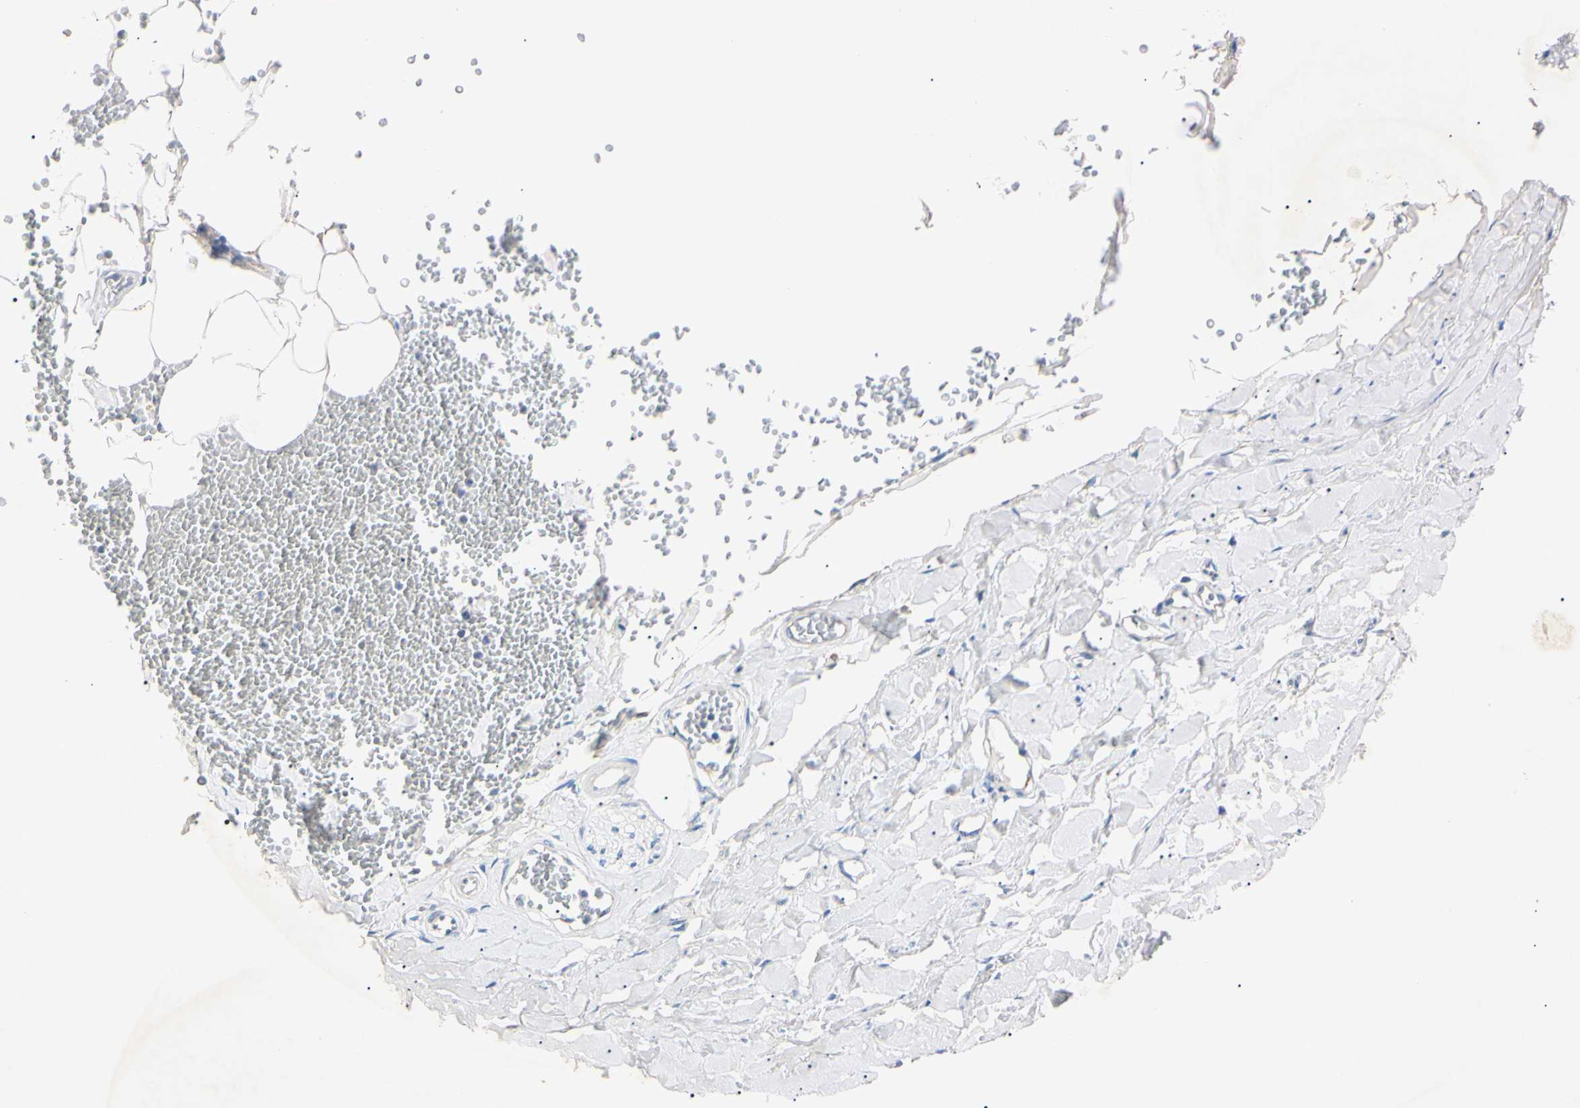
{"staining": {"intensity": "negative", "quantity": "none", "location": "none"}, "tissue": "adipose tissue", "cell_type": "Adipocytes", "image_type": "normal", "snomed": [{"axis": "morphology", "description": "Normal tissue, NOS"}, {"axis": "topography", "description": "Adipose tissue"}, {"axis": "topography", "description": "Peripheral nerve tissue"}], "caption": "Human adipose tissue stained for a protein using immunohistochemistry (IHC) demonstrates no positivity in adipocytes.", "gene": "DNAJB12", "patient": {"sex": "male", "age": 52}}